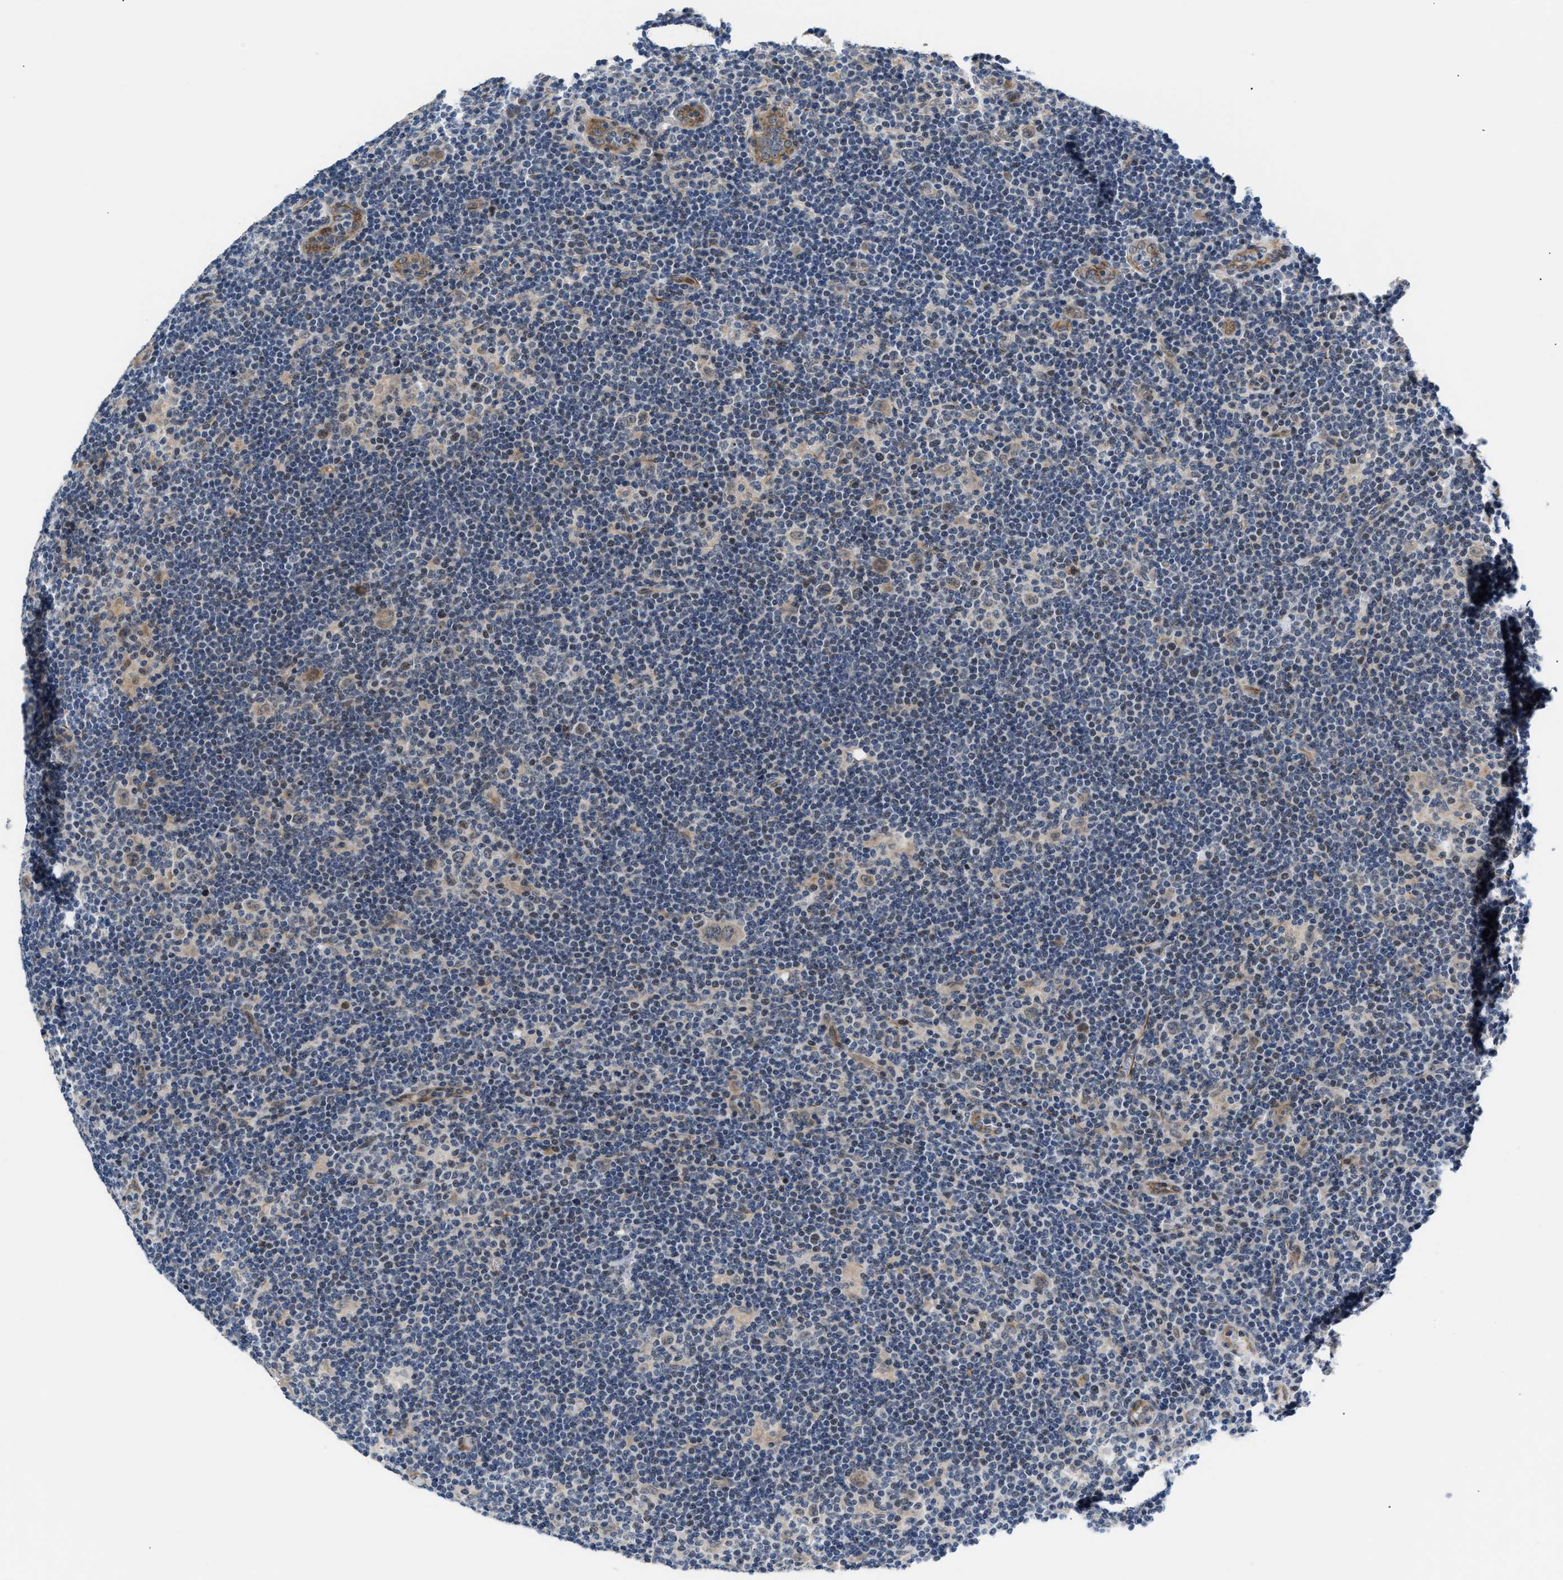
{"staining": {"intensity": "weak", "quantity": ">75%", "location": "cytoplasmic/membranous"}, "tissue": "lymphoma", "cell_type": "Tumor cells", "image_type": "cancer", "snomed": [{"axis": "morphology", "description": "Hodgkin's disease, NOS"}, {"axis": "topography", "description": "Lymph node"}], "caption": "Human lymphoma stained with a protein marker exhibits weak staining in tumor cells.", "gene": "PPM1H", "patient": {"sex": "female", "age": 57}}